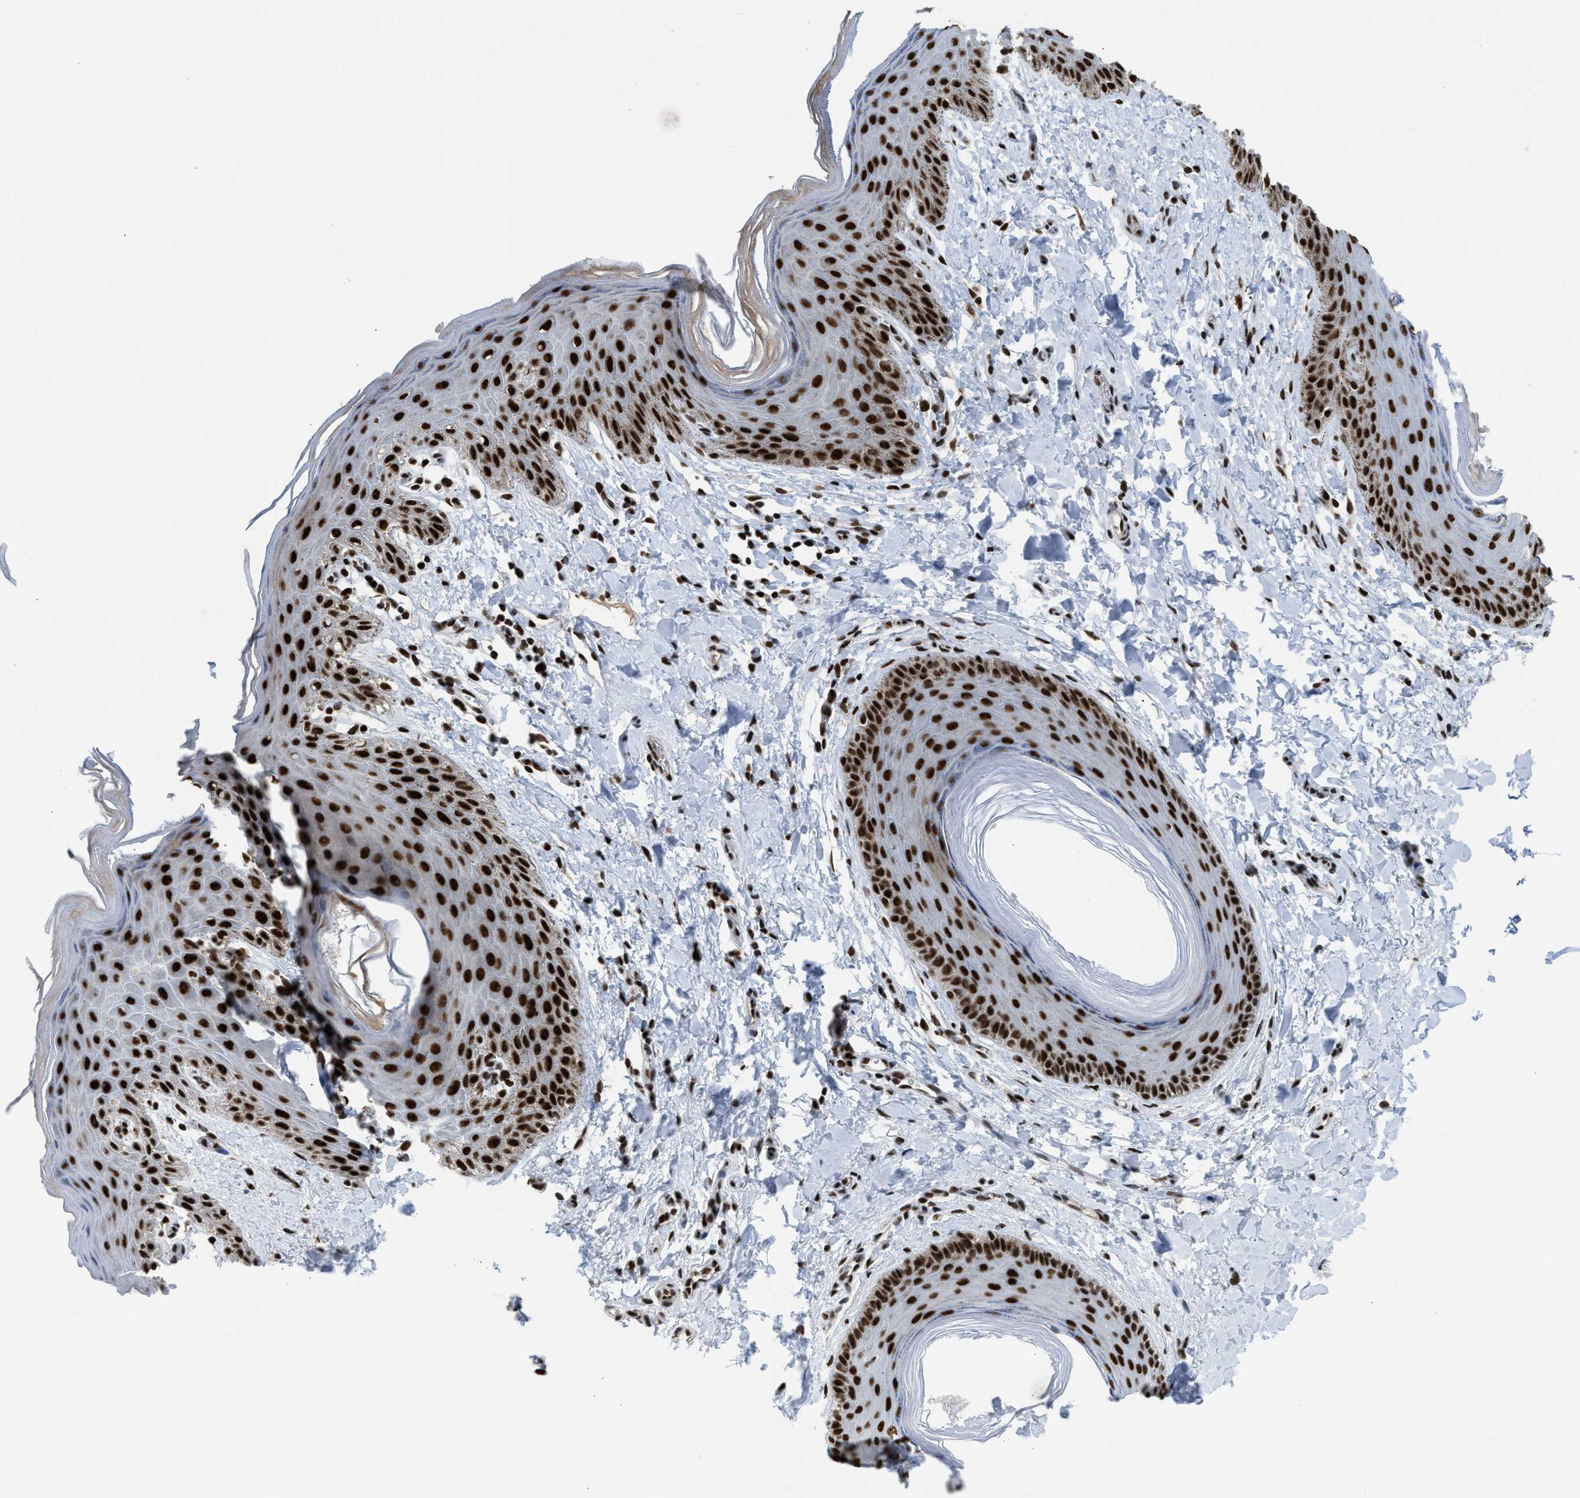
{"staining": {"intensity": "strong", "quantity": ">75%", "location": "nuclear"}, "tissue": "skin", "cell_type": "Epidermal cells", "image_type": "normal", "snomed": [{"axis": "morphology", "description": "Normal tissue, NOS"}, {"axis": "topography", "description": "Anal"}], "caption": "IHC image of benign skin stained for a protein (brown), which exhibits high levels of strong nuclear expression in approximately >75% of epidermal cells.", "gene": "SCAF4", "patient": {"sex": "male", "age": 44}}